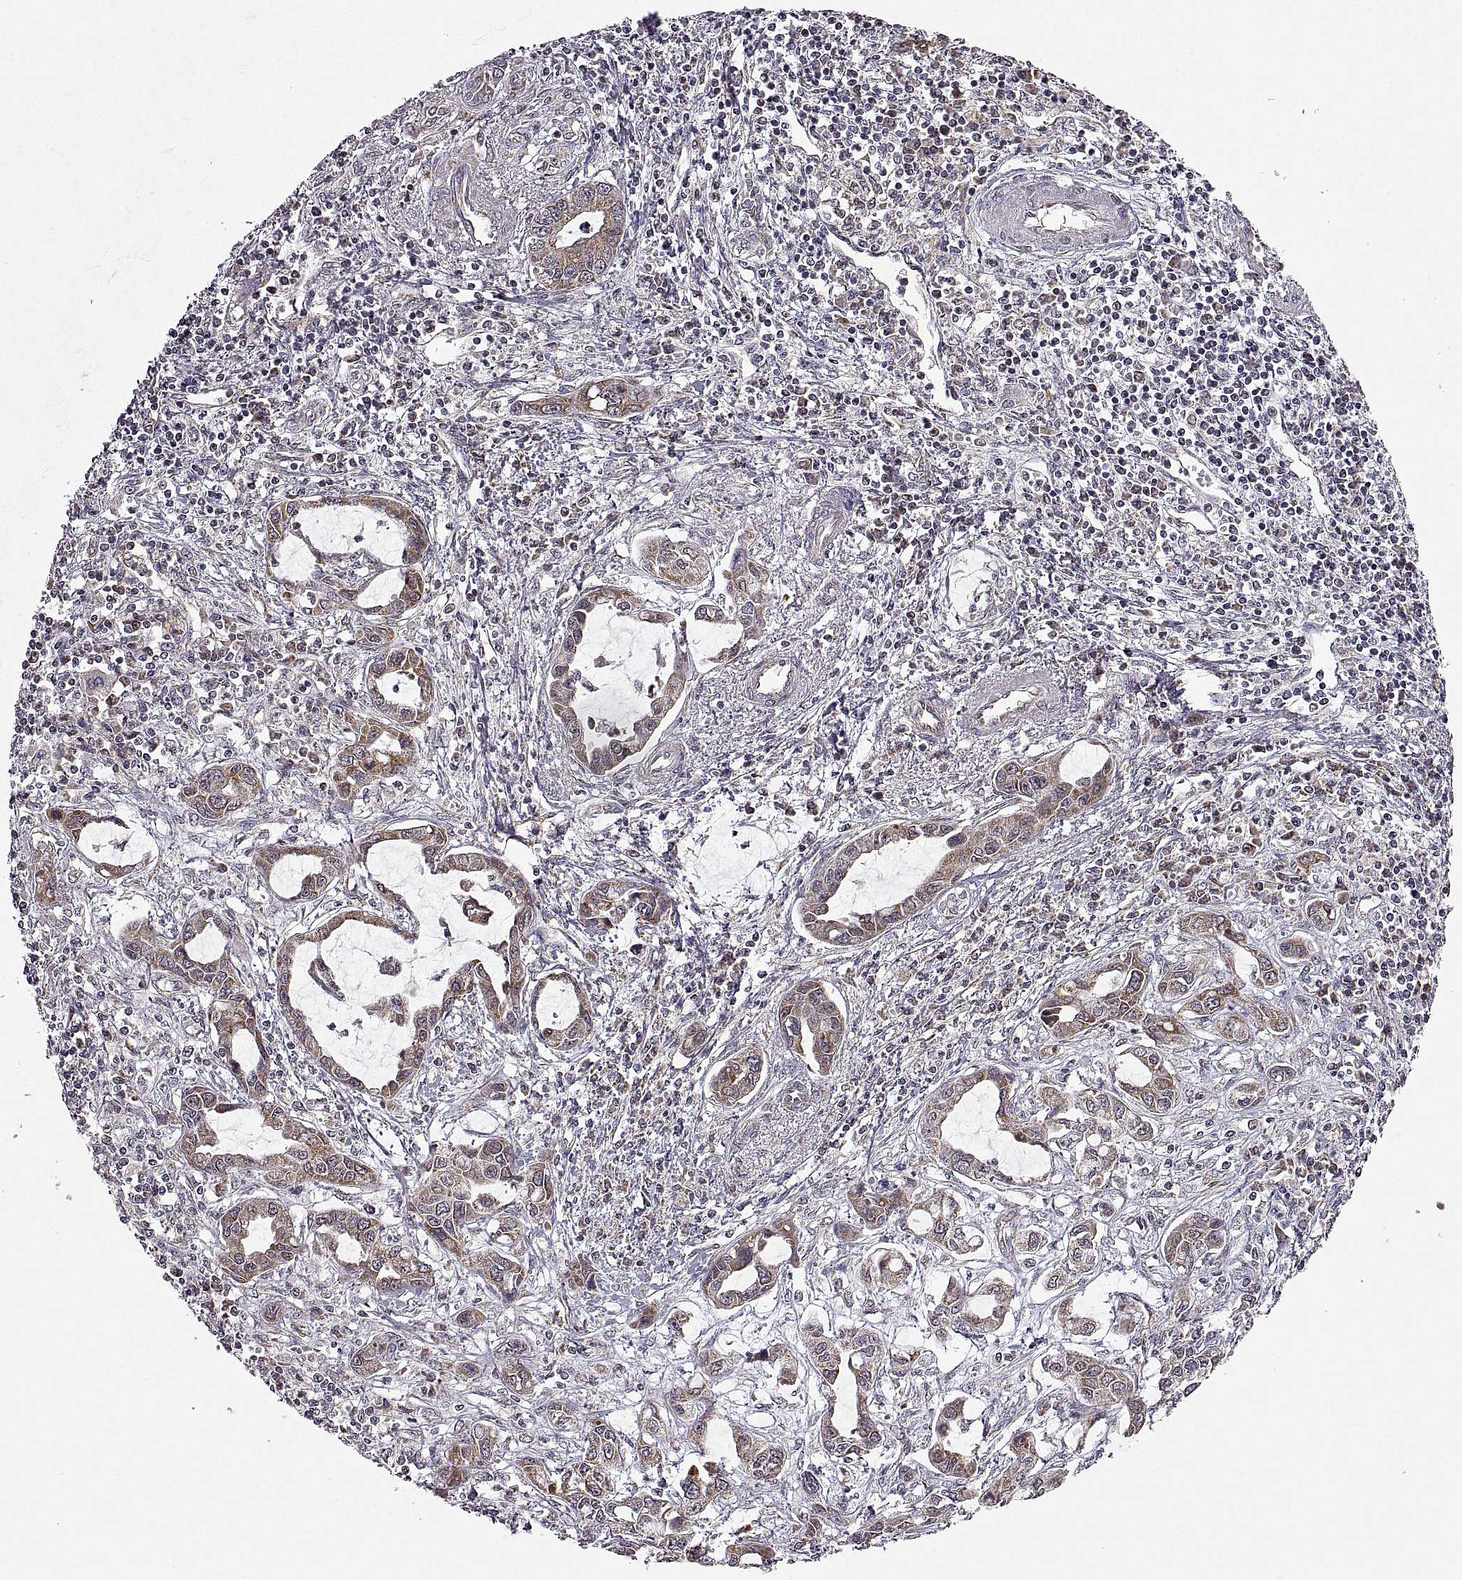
{"staining": {"intensity": "weak", "quantity": ">75%", "location": "cytoplasmic/membranous"}, "tissue": "liver cancer", "cell_type": "Tumor cells", "image_type": "cancer", "snomed": [{"axis": "morphology", "description": "Cholangiocarcinoma"}, {"axis": "topography", "description": "Liver"}], "caption": "Liver cholangiocarcinoma was stained to show a protein in brown. There is low levels of weak cytoplasmic/membranous positivity in about >75% of tumor cells.", "gene": "MANBAL", "patient": {"sex": "male", "age": 58}}